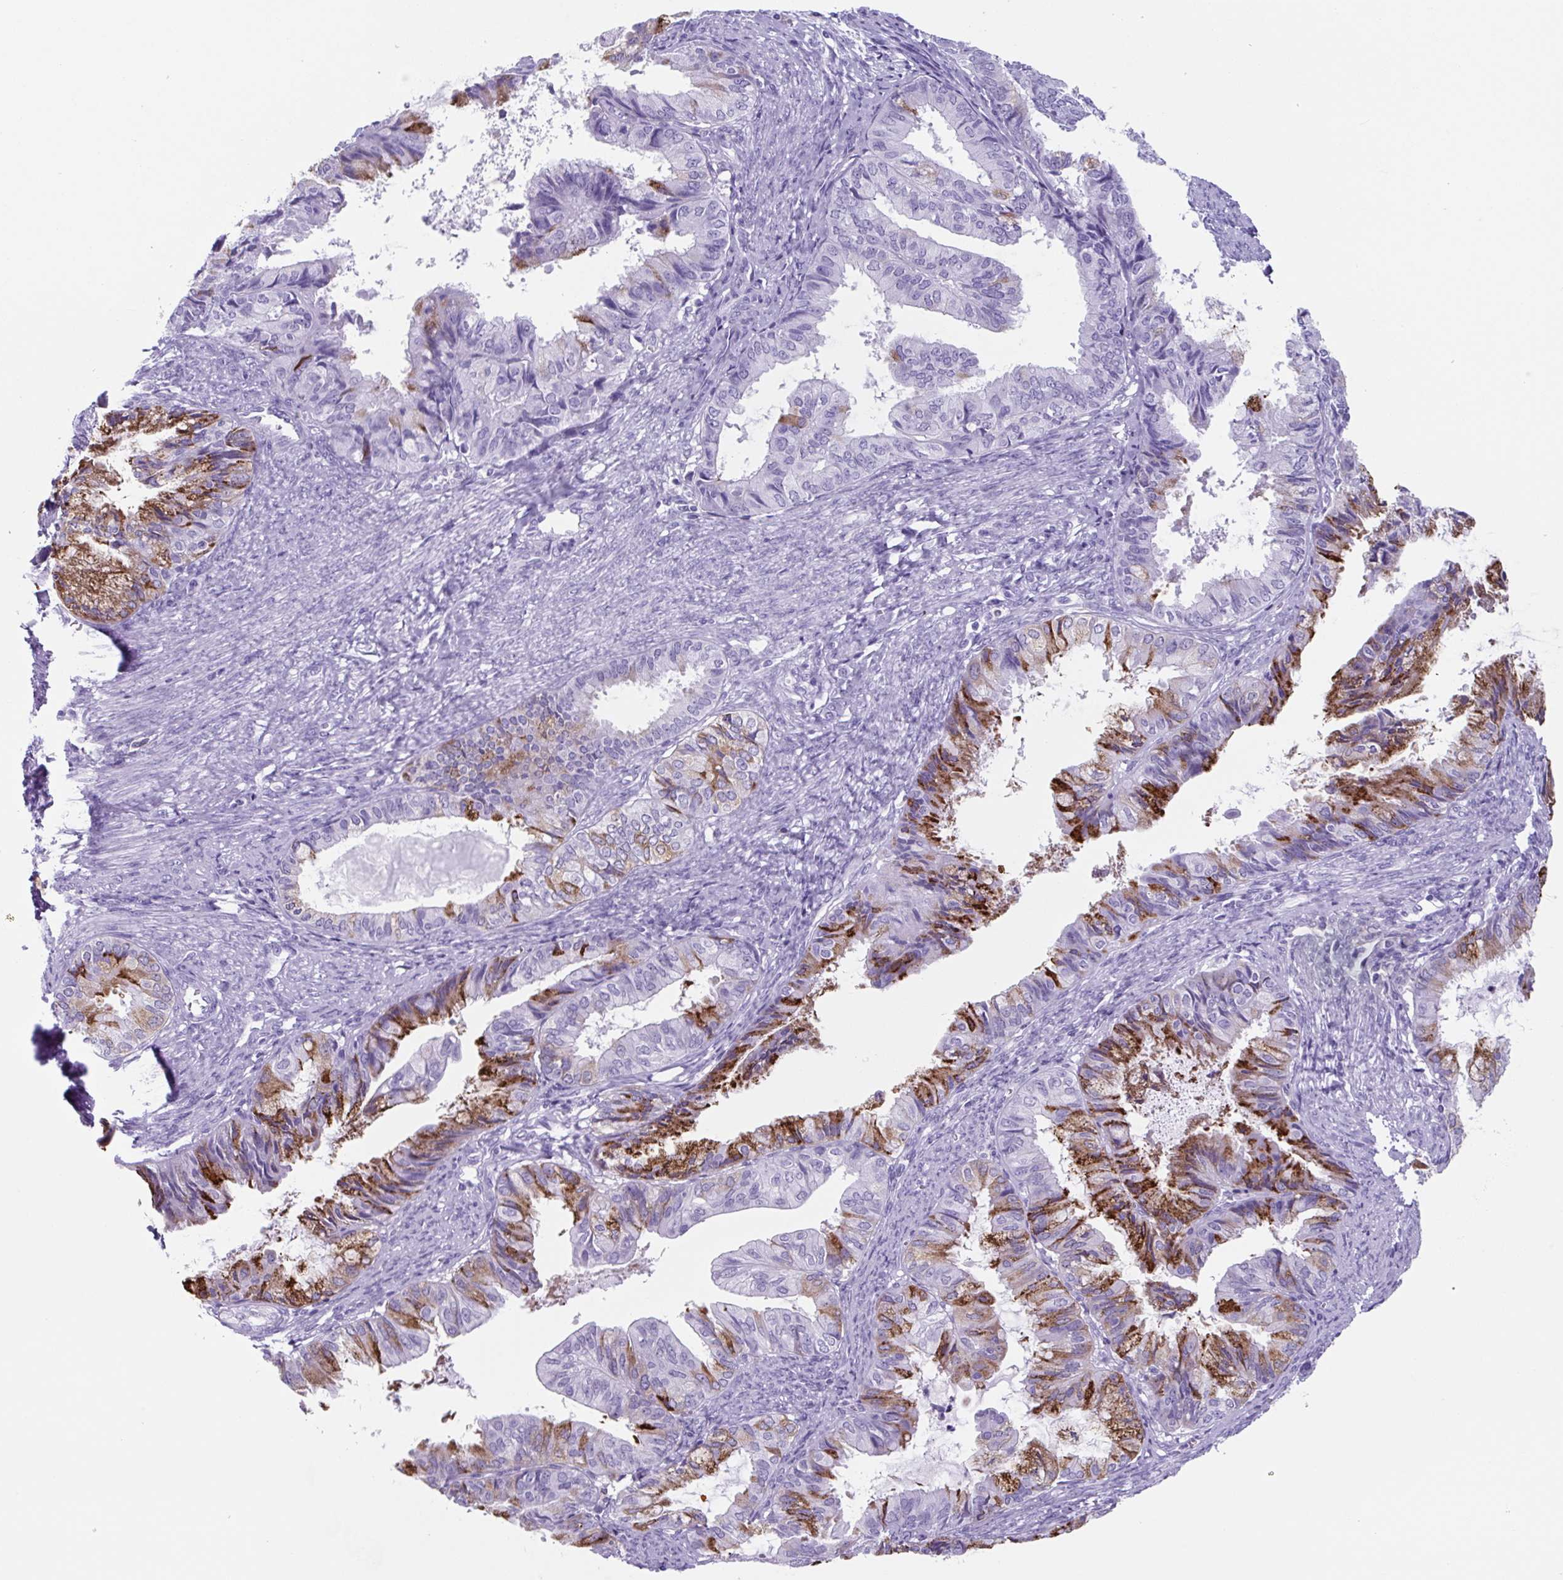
{"staining": {"intensity": "strong", "quantity": "25%-75%", "location": "cytoplasmic/membranous"}, "tissue": "endometrial cancer", "cell_type": "Tumor cells", "image_type": "cancer", "snomed": [{"axis": "morphology", "description": "Adenocarcinoma, NOS"}, {"axis": "topography", "description": "Endometrium"}], "caption": "Adenocarcinoma (endometrial) tissue demonstrates strong cytoplasmic/membranous expression in approximately 25%-75% of tumor cells, visualized by immunohistochemistry. The staining is performed using DAB (3,3'-diaminobenzidine) brown chromogen to label protein expression. The nuclei are counter-stained blue using hematoxylin.", "gene": "TNFRSF8", "patient": {"sex": "female", "age": 86}}